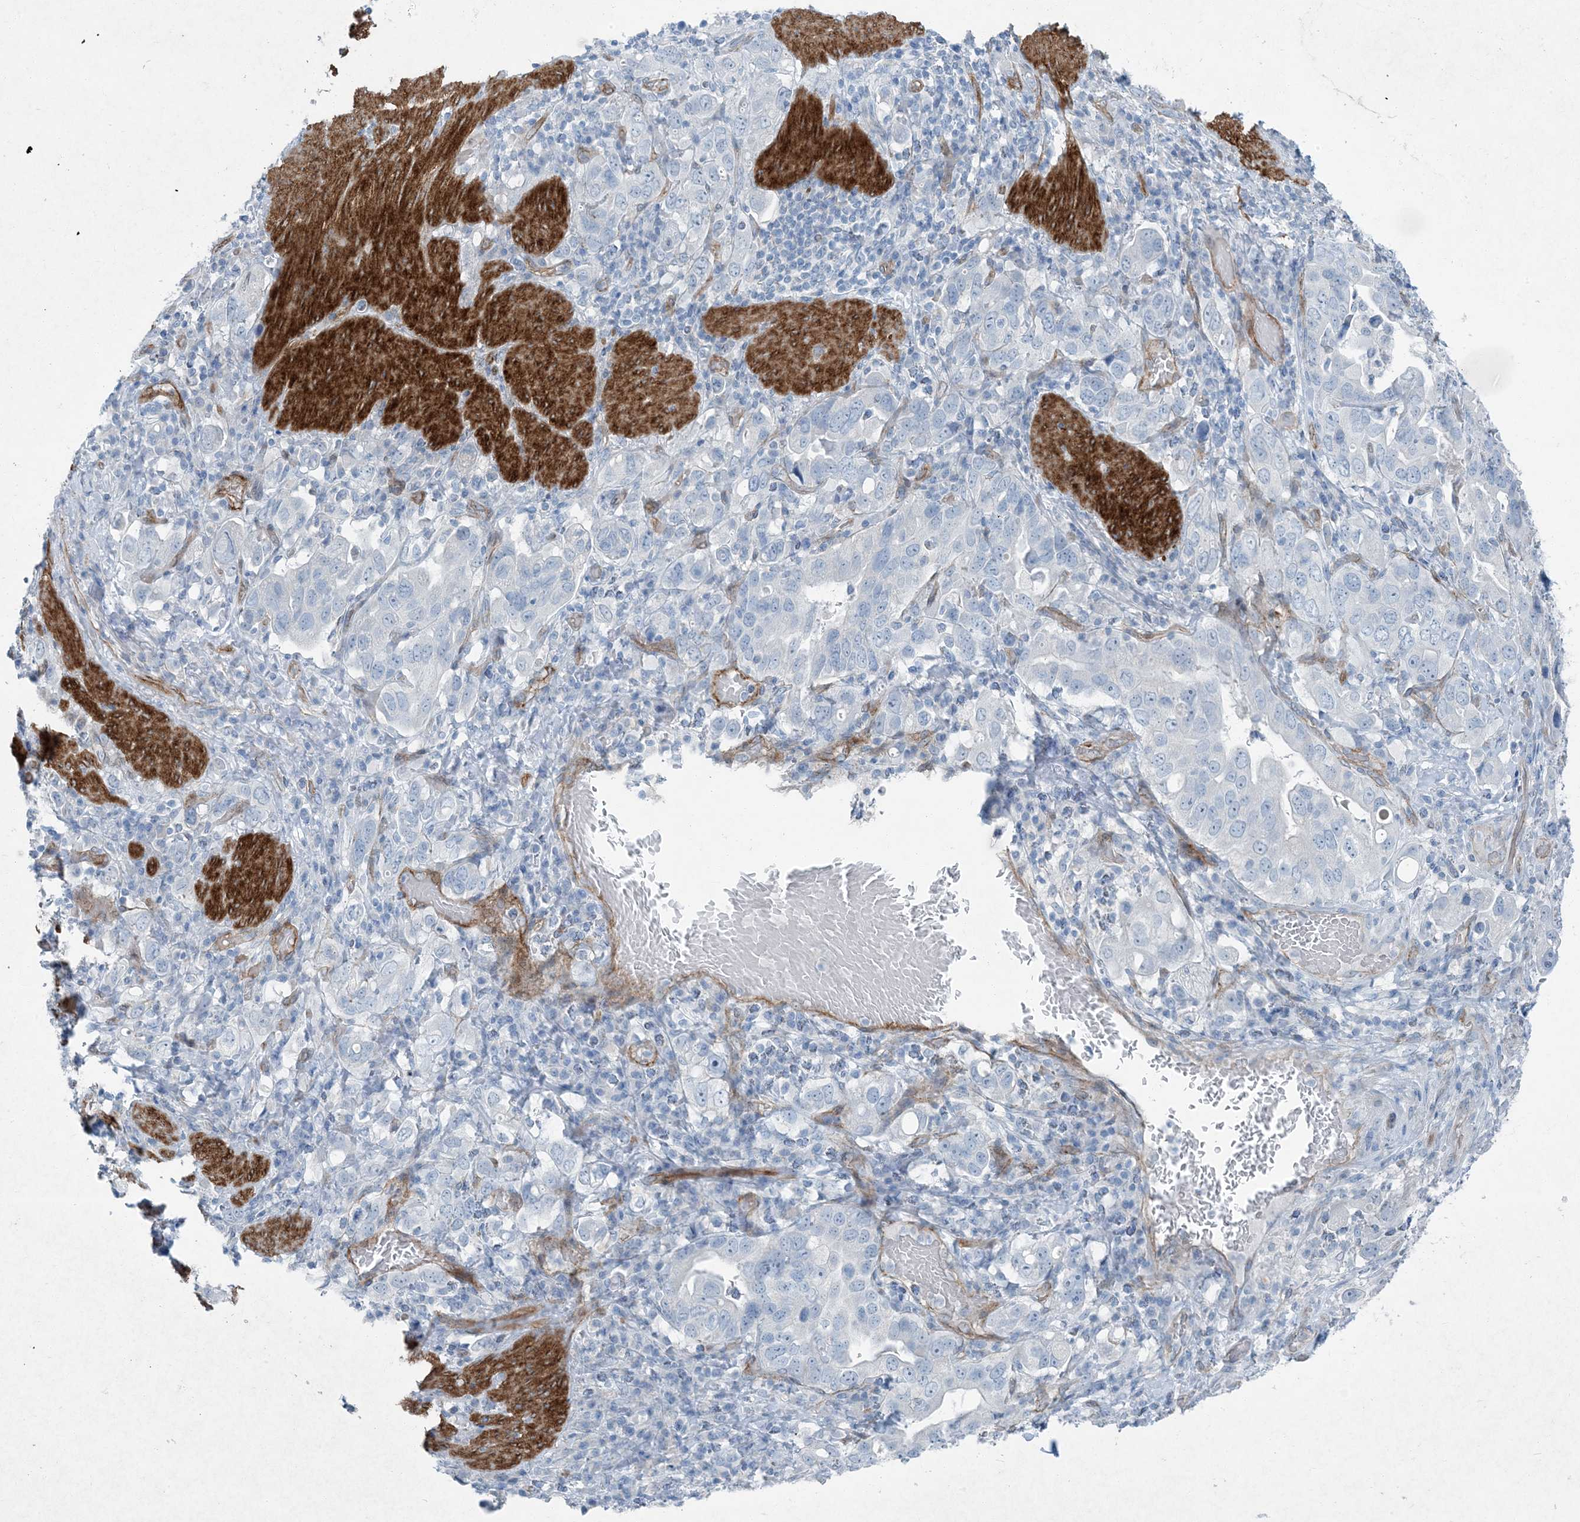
{"staining": {"intensity": "negative", "quantity": "none", "location": "none"}, "tissue": "stomach cancer", "cell_type": "Tumor cells", "image_type": "cancer", "snomed": [{"axis": "morphology", "description": "Adenocarcinoma, NOS"}, {"axis": "topography", "description": "Stomach, upper"}], "caption": "Image shows no protein expression in tumor cells of stomach adenocarcinoma tissue.", "gene": "PGM5", "patient": {"sex": "male", "age": 62}}